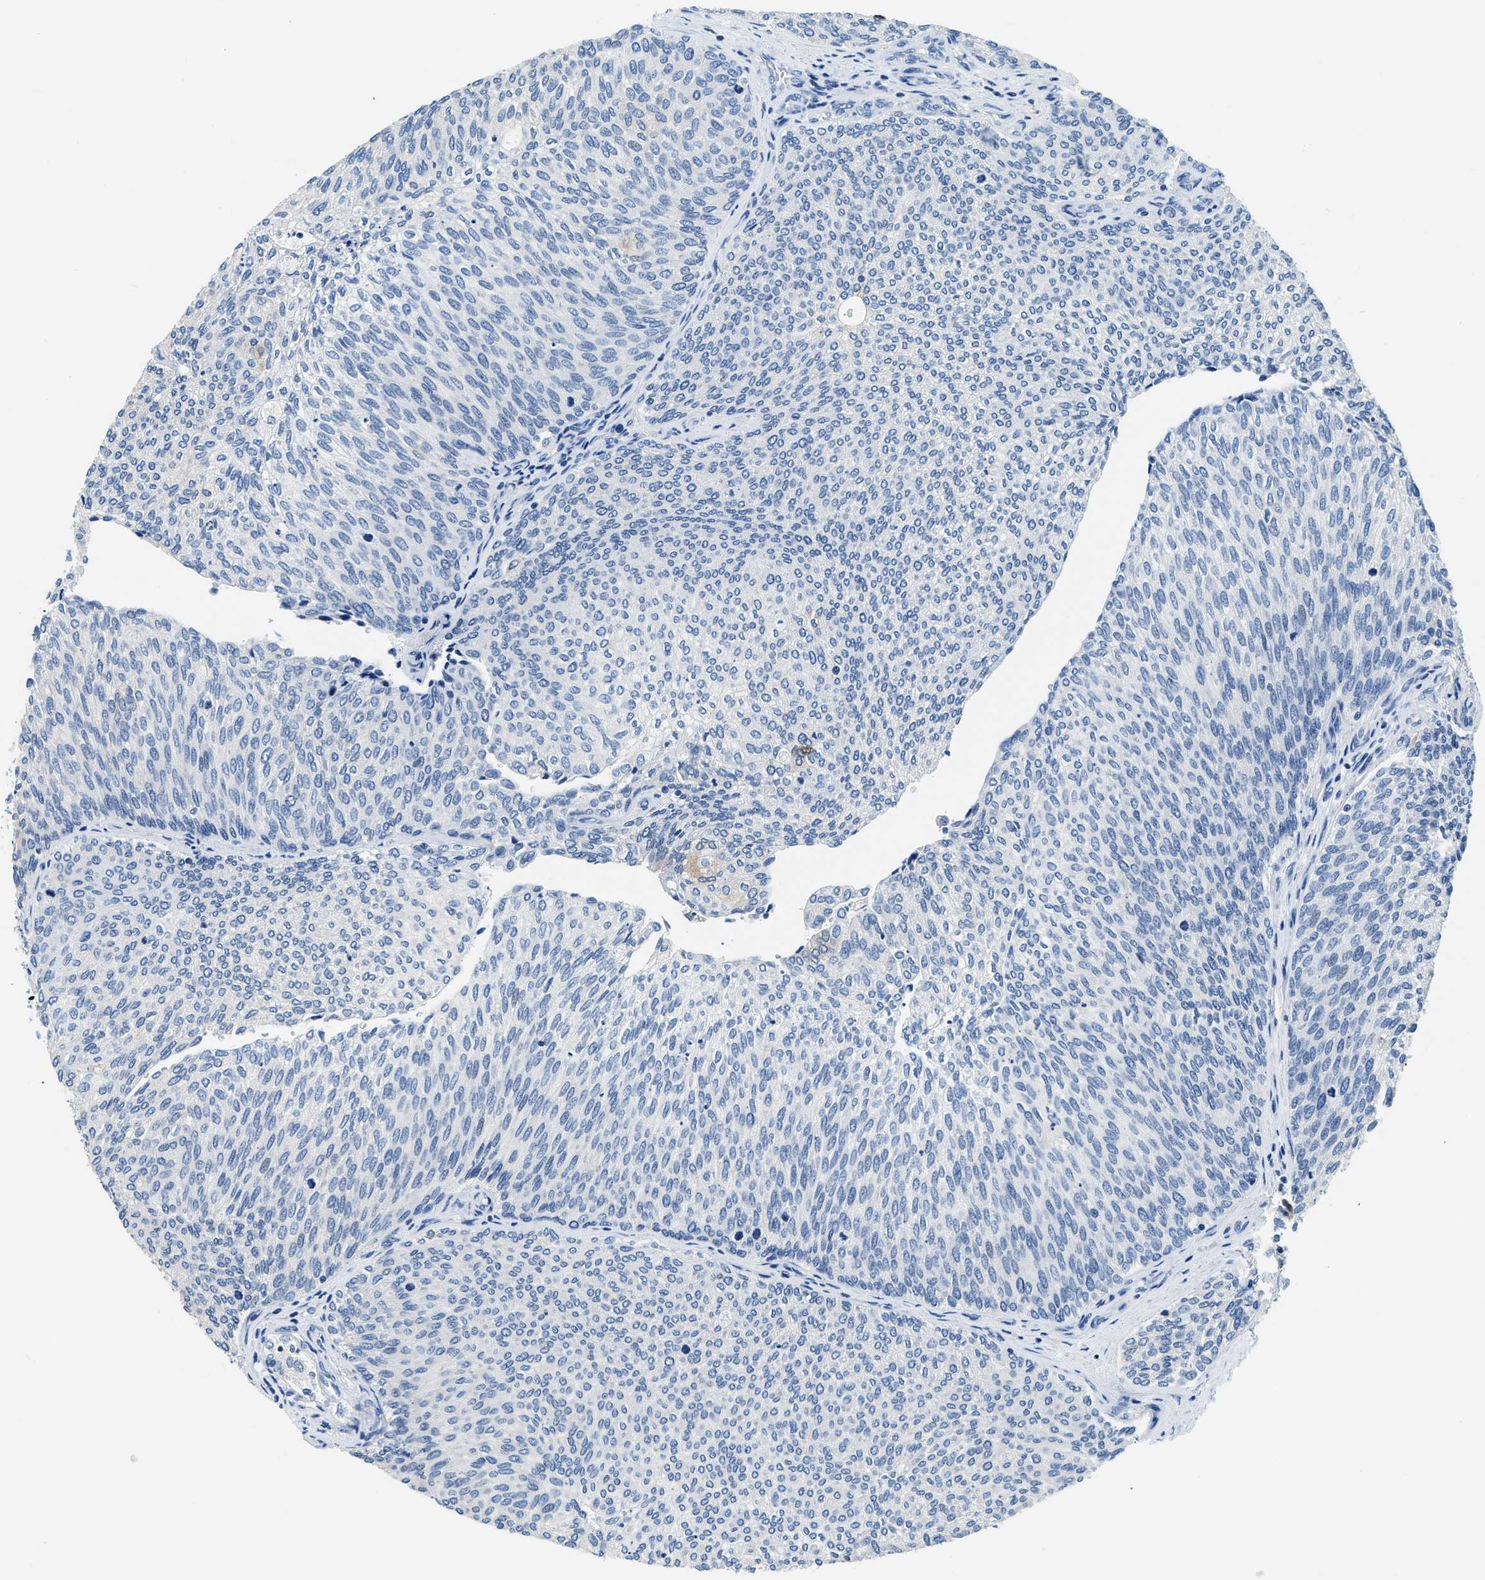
{"staining": {"intensity": "moderate", "quantity": "<25%", "location": "cytoplasmic/membranous"}, "tissue": "urothelial cancer", "cell_type": "Tumor cells", "image_type": "cancer", "snomed": [{"axis": "morphology", "description": "Urothelial carcinoma, Low grade"}, {"axis": "topography", "description": "Urinary bladder"}], "caption": "Immunohistochemical staining of human urothelial cancer shows low levels of moderate cytoplasmic/membranous staining in approximately <25% of tumor cells.", "gene": "ZDHHC13", "patient": {"sex": "female", "age": 79}}